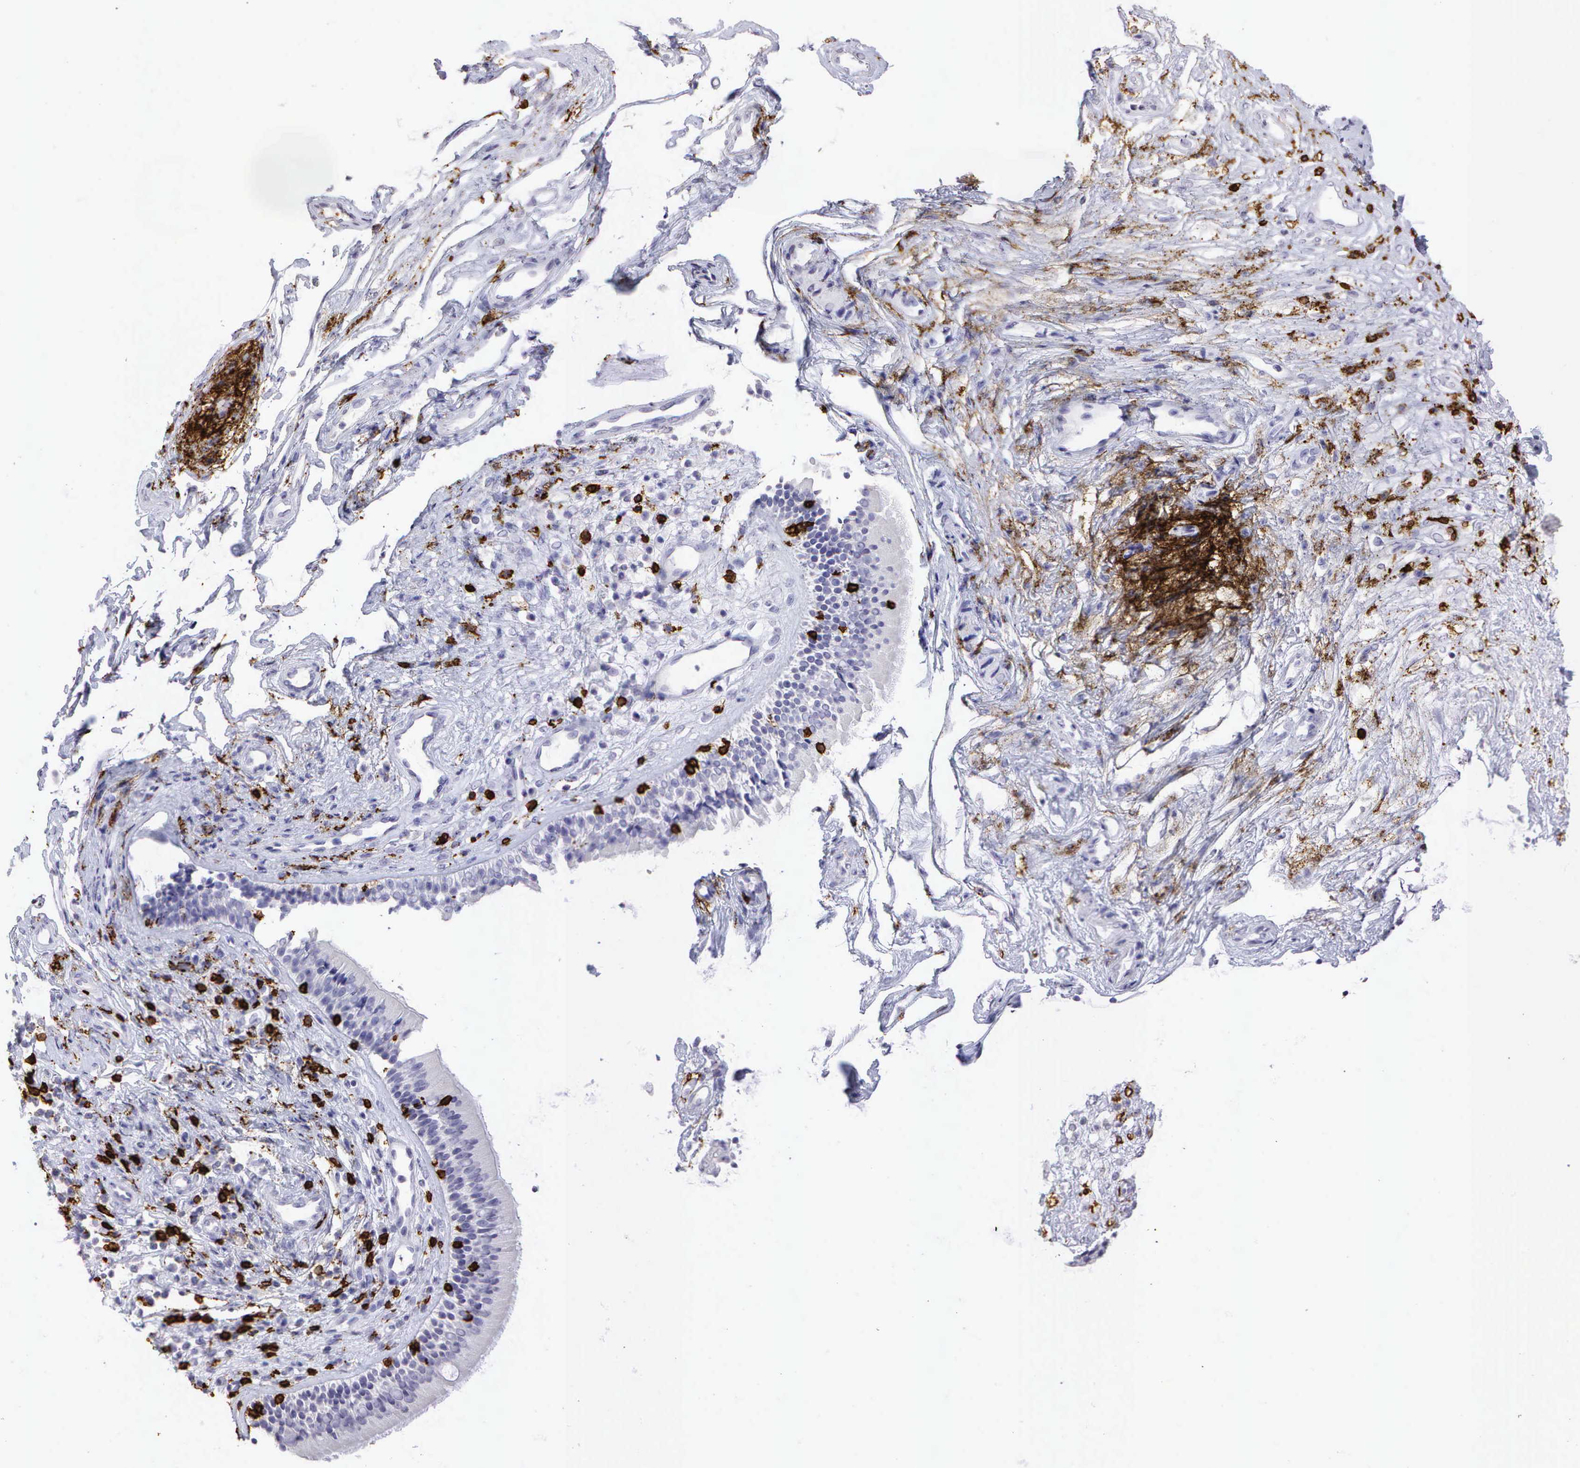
{"staining": {"intensity": "negative", "quantity": "none", "location": "none"}, "tissue": "nasopharynx", "cell_type": "Respiratory epithelial cells", "image_type": "normal", "snomed": [{"axis": "morphology", "description": "Normal tissue, NOS"}, {"axis": "topography", "description": "Nasopharynx"}], "caption": "Normal nasopharynx was stained to show a protein in brown. There is no significant staining in respiratory epithelial cells.", "gene": "CD8A", "patient": {"sex": "male", "age": 63}}